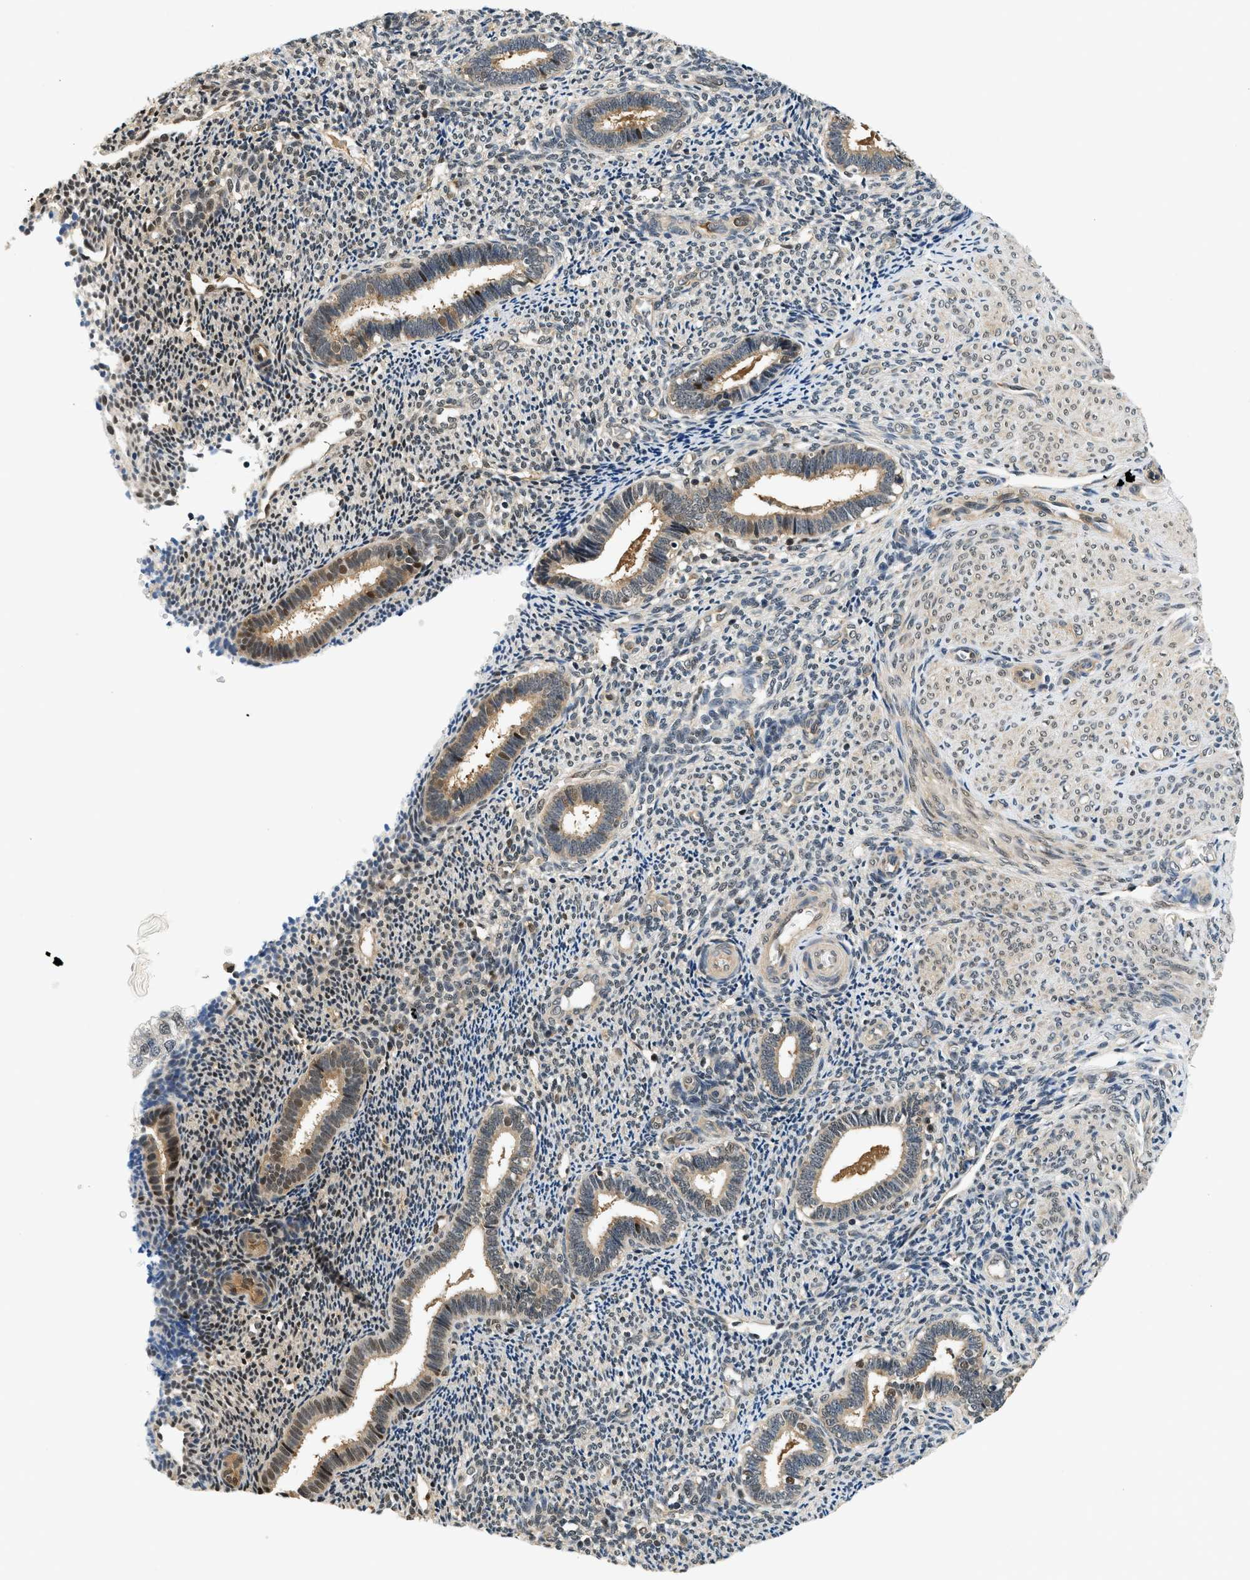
{"staining": {"intensity": "weak", "quantity": "25%-75%", "location": "nuclear"}, "tissue": "endometrium", "cell_type": "Cells in endometrial stroma", "image_type": "normal", "snomed": [{"axis": "morphology", "description": "Normal tissue, NOS"}, {"axis": "topography", "description": "Endometrium"}], "caption": "Human endometrium stained with a brown dye reveals weak nuclear positive staining in approximately 25%-75% of cells in endometrial stroma.", "gene": "PSMD3", "patient": {"sex": "female", "age": 27}}